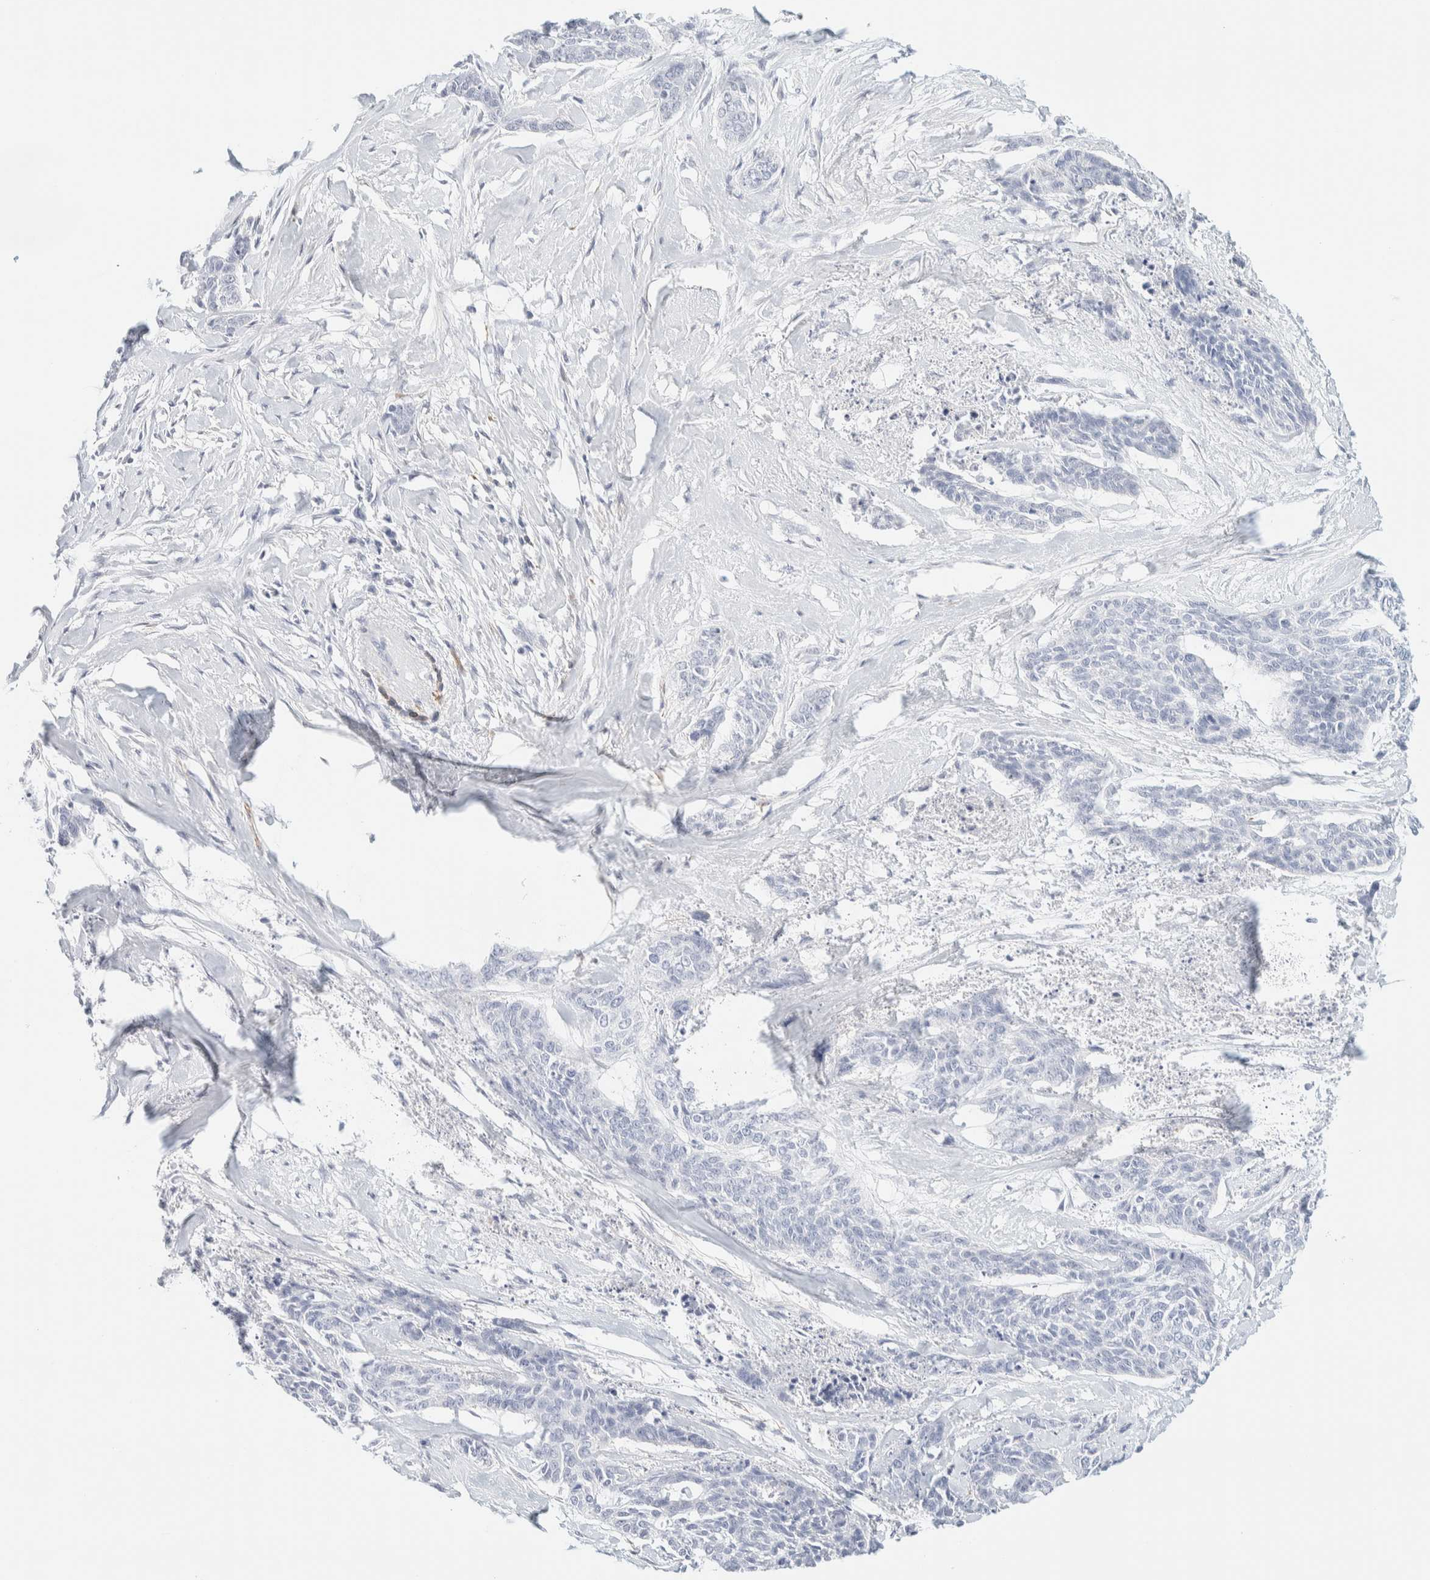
{"staining": {"intensity": "negative", "quantity": "none", "location": "none"}, "tissue": "skin cancer", "cell_type": "Tumor cells", "image_type": "cancer", "snomed": [{"axis": "morphology", "description": "Basal cell carcinoma"}, {"axis": "topography", "description": "Skin"}], "caption": "Immunohistochemistry (IHC) photomicrograph of neoplastic tissue: human skin basal cell carcinoma stained with DAB displays no significant protein expression in tumor cells.", "gene": "AFMID", "patient": {"sex": "female", "age": 64}}